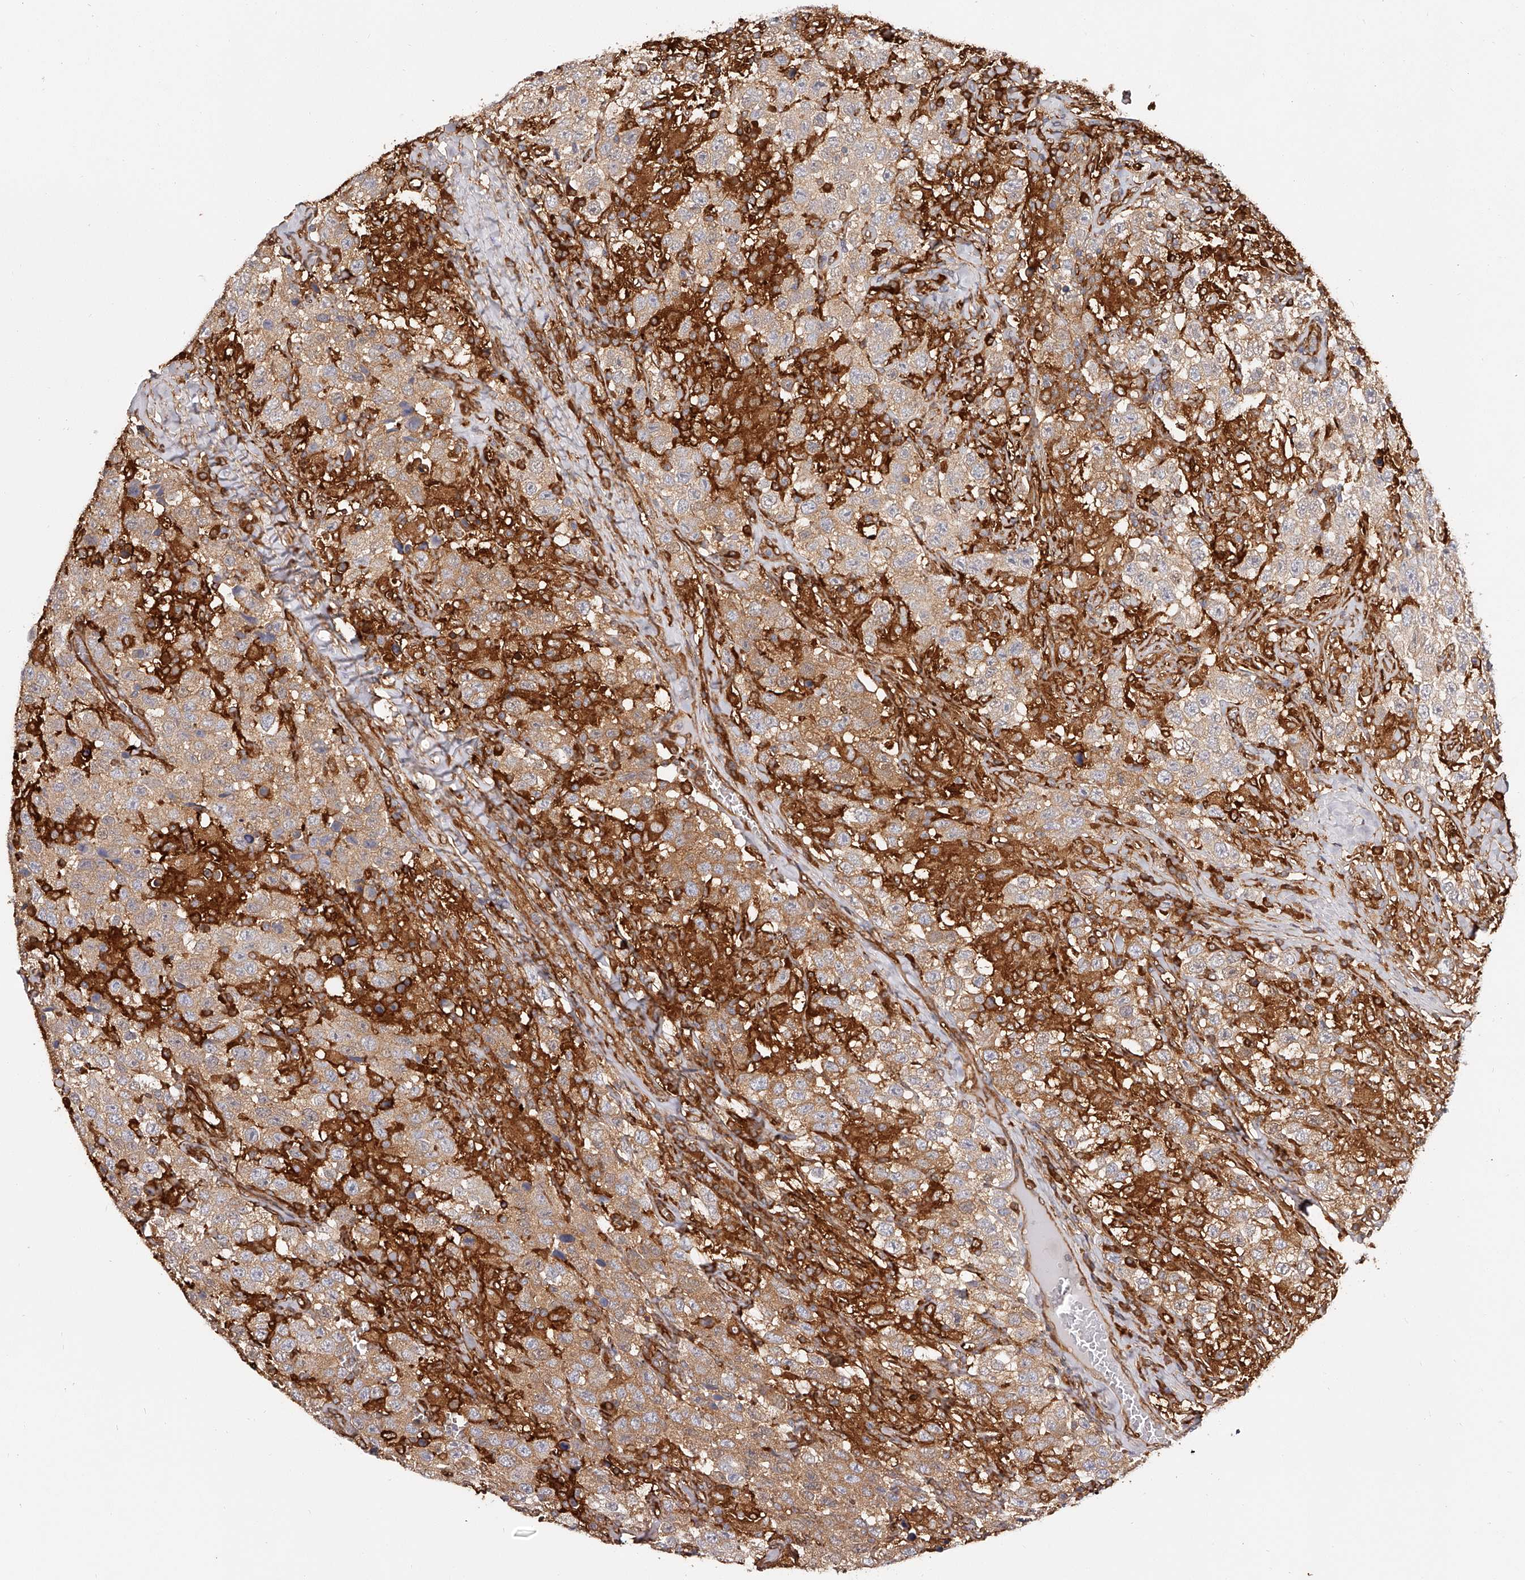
{"staining": {"intensity": "moderate", "quantity": ">75%", "location": "cytoplasmic/membranous"}, "tissue": "testis cancer", "cell_type": "Tumor cells", "image_type": "cancer", "snomed": [{"axis": "morphology", "description": "Seminoma, NOS"}, {"axis": "topography", "description": "Testis"}], "caption": "Immunohistochemical staining of testis cancer shows moderate cytoplasmic/membranous protein expression in approximately >75% of tumor cells.", "gene": "LAP3", "patient": {"sex": "male", "age": 41}}